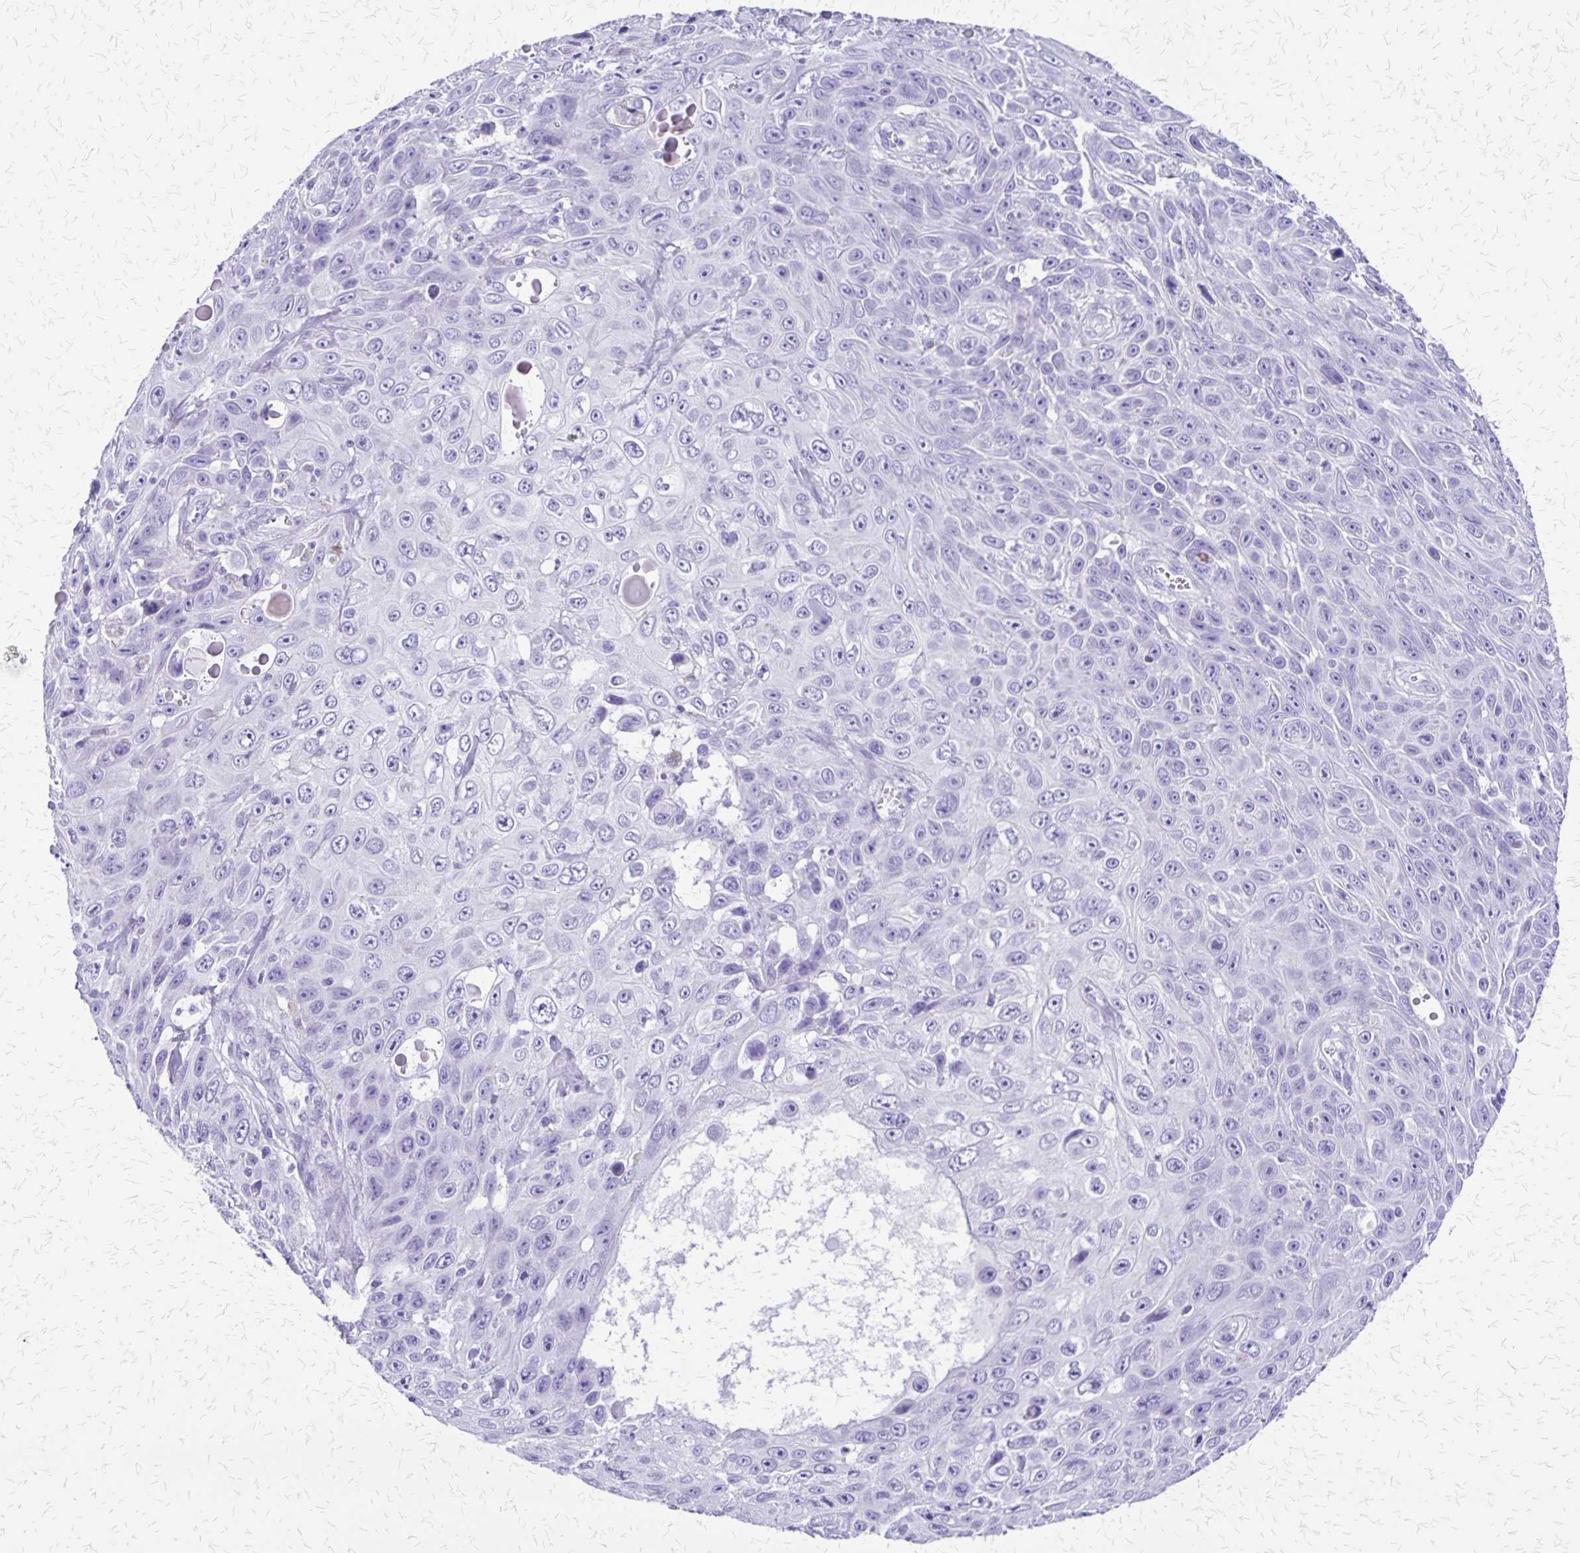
{"staining": {"intensity": "negative", "quantity": "none", "location": "none"}, "tissue": "skin cancer", "cell_type": "Tumor cells", "image_type": "cancer", "snomed": [{"axis": "morphology", "description": "Squamous cell carcinoma, NOS"}, {"axis": "topography", "description": "Skin"}], "caption": "Protein analysis of skin cancer demonstrates no significant expression in tumor cells.", "gene": "SLC13A2", "patient": {"sex": "male", "age": 82}}